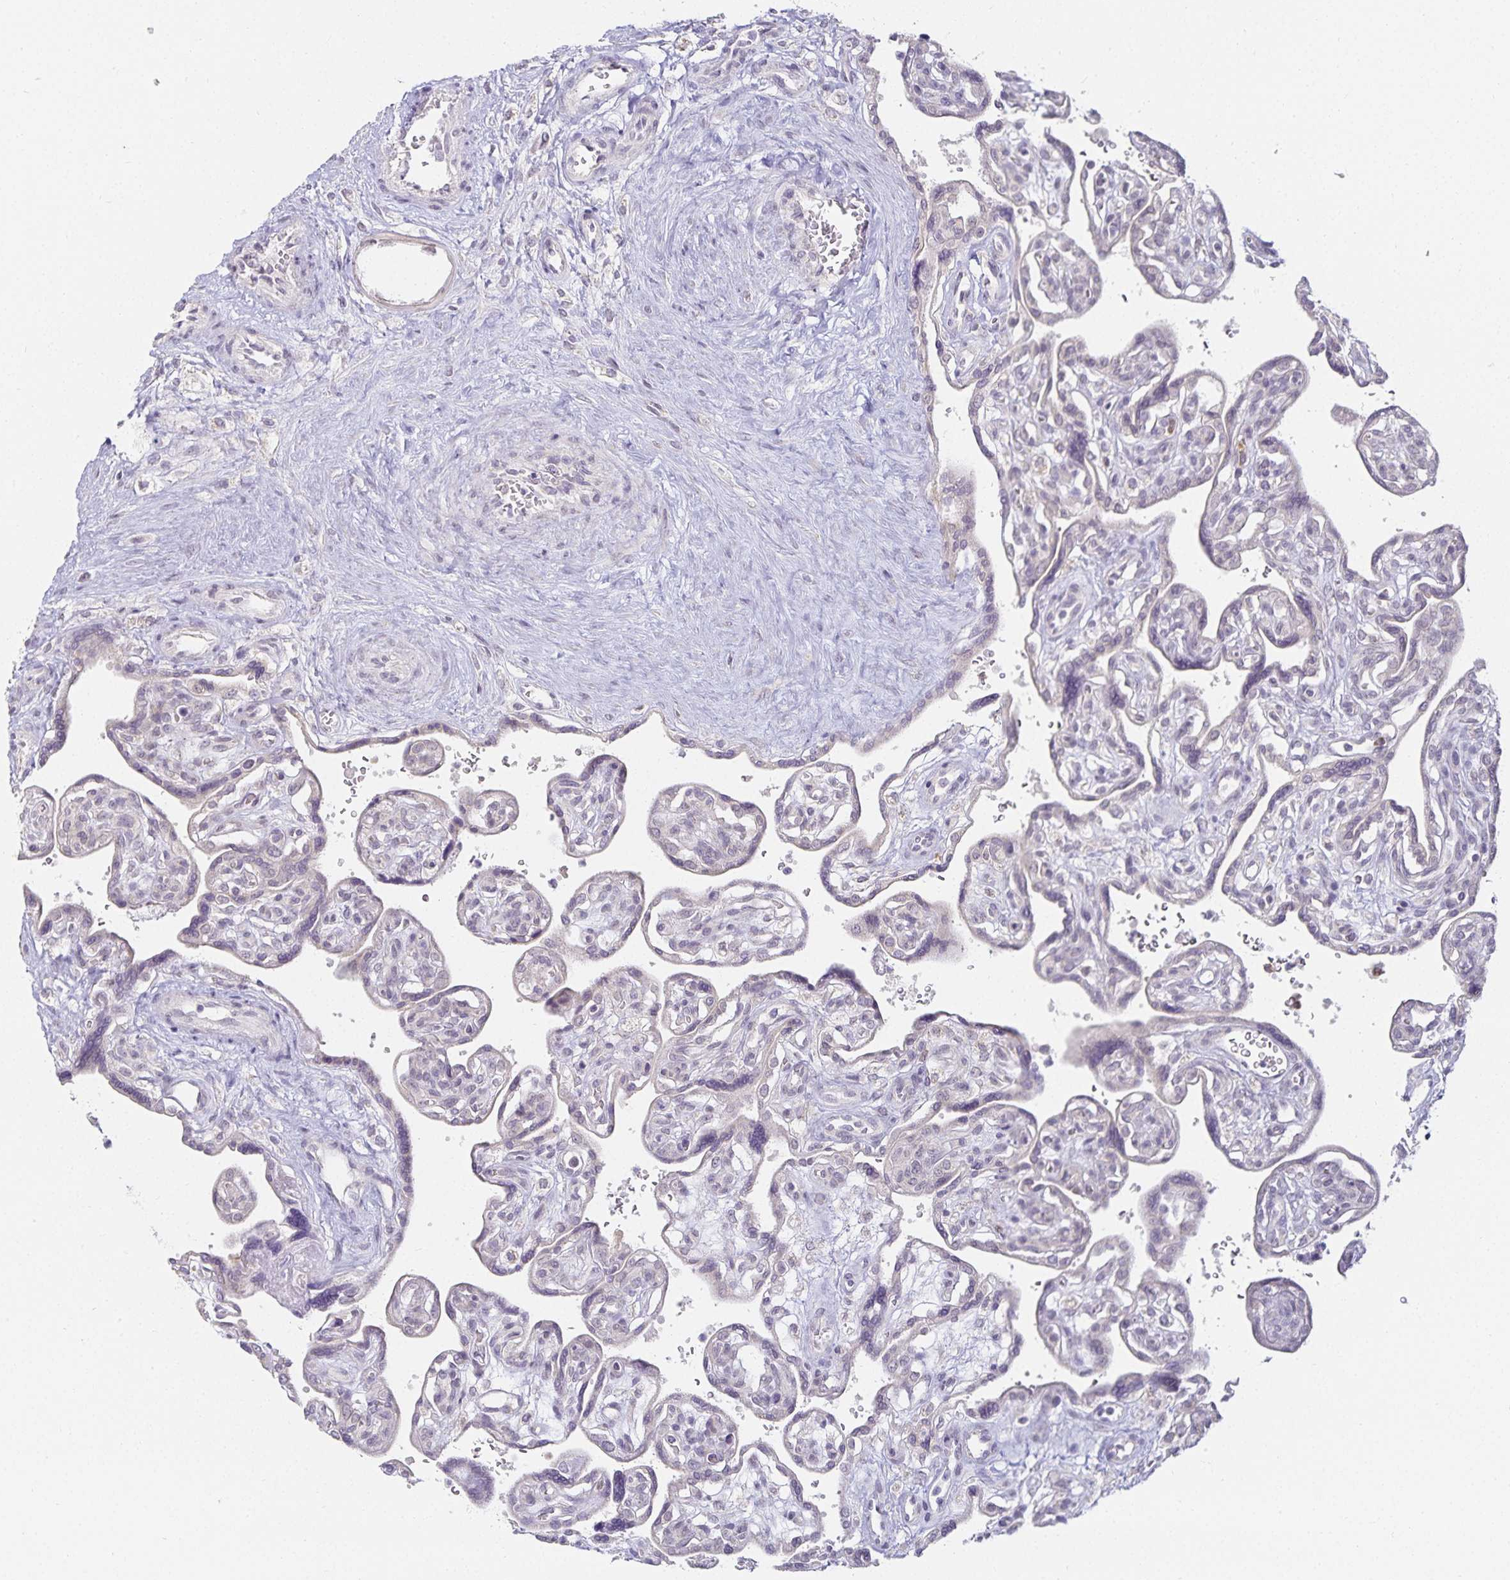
{"staining": {"intensity": "moderate", "quantity": ">75%", "location": "cytoplasmic/membranous"}, "tissue": "placenta", "cell_type": "Decidual cells", "image_type": "normal", "snomed": [{"axis": "morphology", "description": "Normal tissue, NOS"}, {"axis": "topography", "description": "Placenta"}], "caption": "Moderate cytoplasmic/membranous positivity for a protein is present in approximately >75% of decidual cells of normal placenta using immunohistochemistry.", "gene": "GP2", "patient": {"sex": "female", "age": 39}}